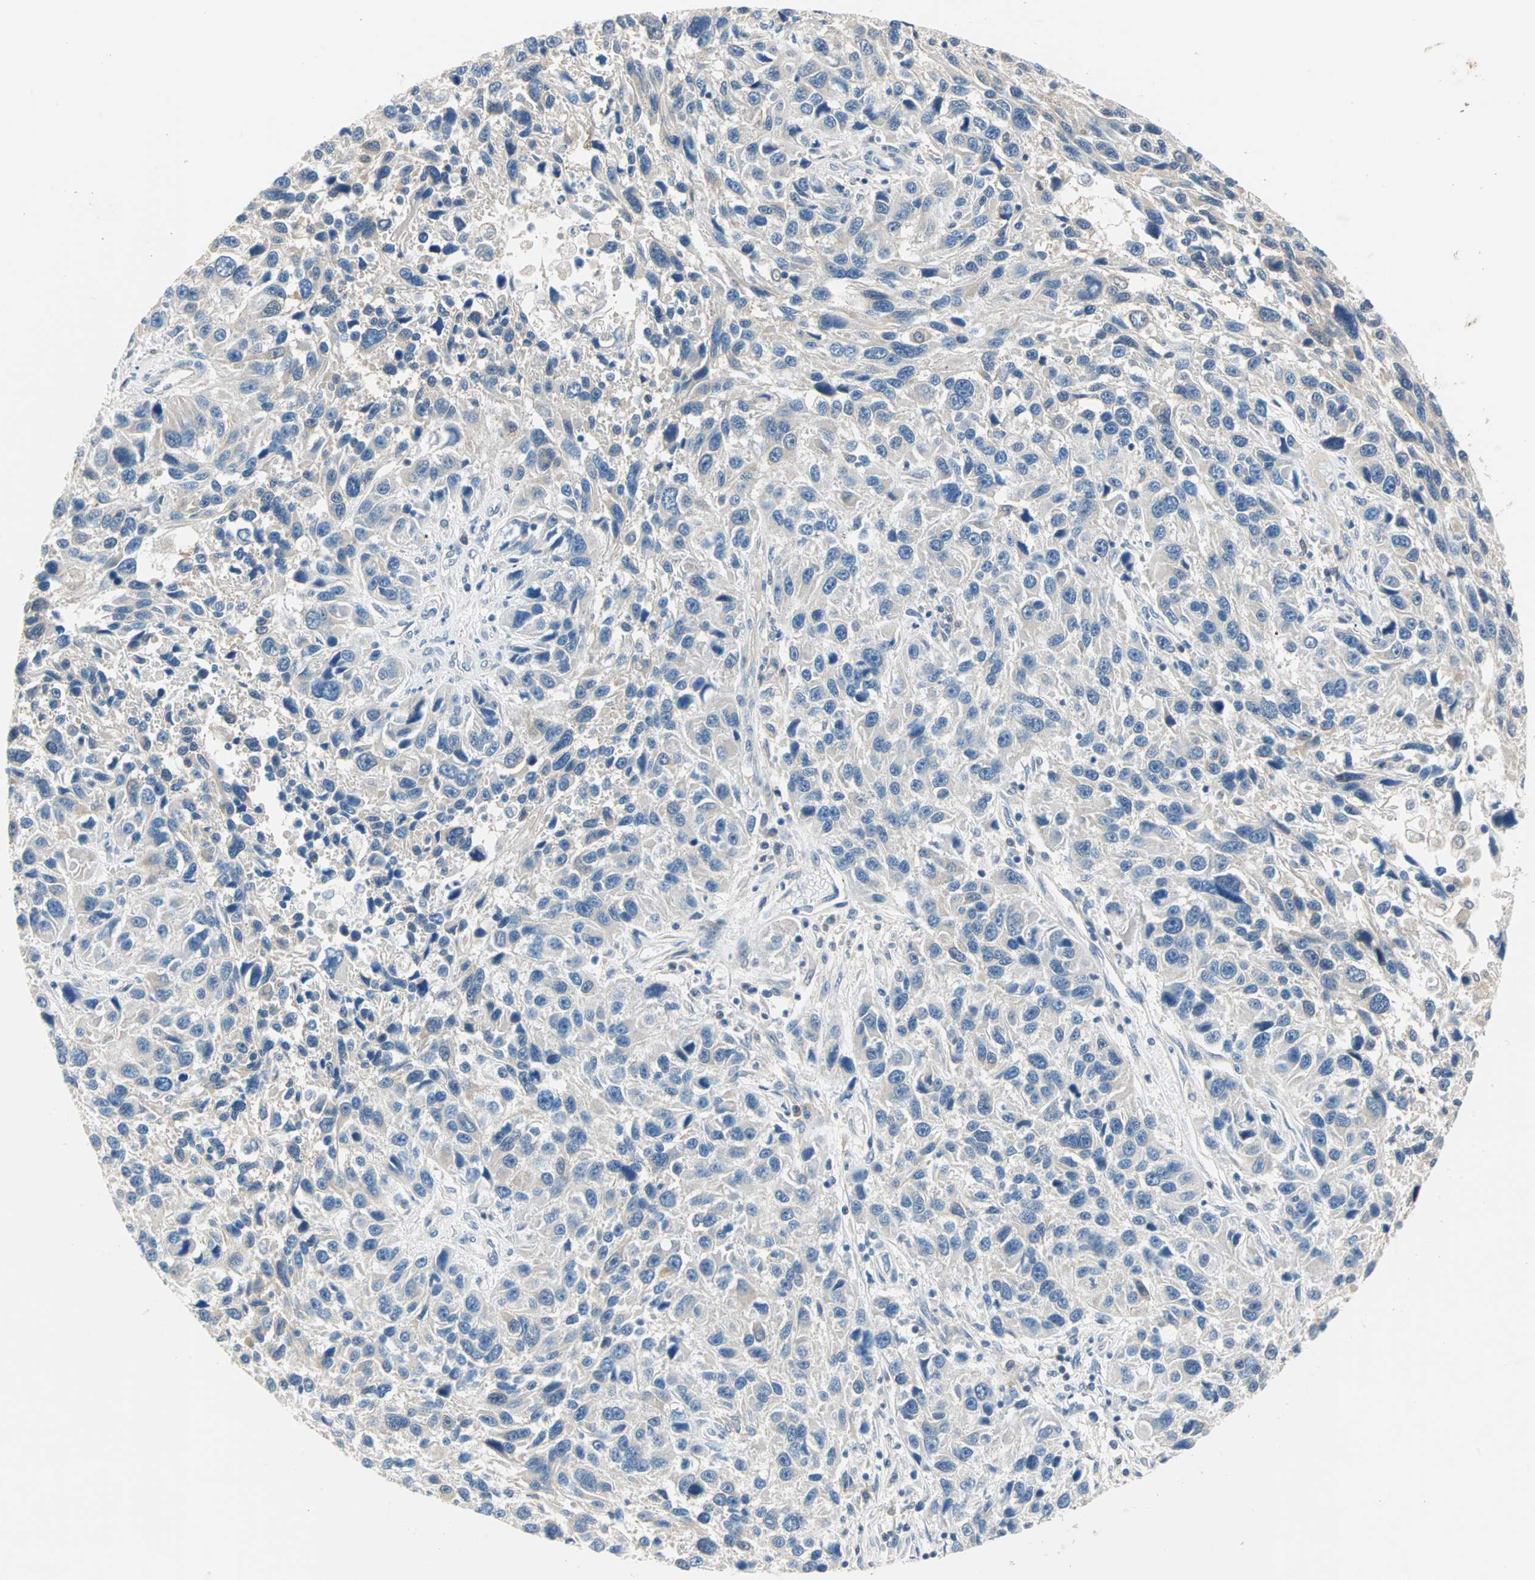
{"staining": {"intensity": "weak", "quantity": "25%-75%", "location": "cytoplasmic/membranous"}, "tissue": "melanoma", "cell_type": "Tumor cells", "image_type": "cancer", "snomed": [{"axis": "morphology", "description": "Malignant melanoma, NOS"}, {"axis": "topography", "description": "Skin"}], "caption": "Melanoma stained with a brown dye demonstrates weak cytoplasmic/membranous positive positivity in about 25%-75% of tumor cells.", "gene": "MPI", "patient": {"sex": "male", "age": 53}}